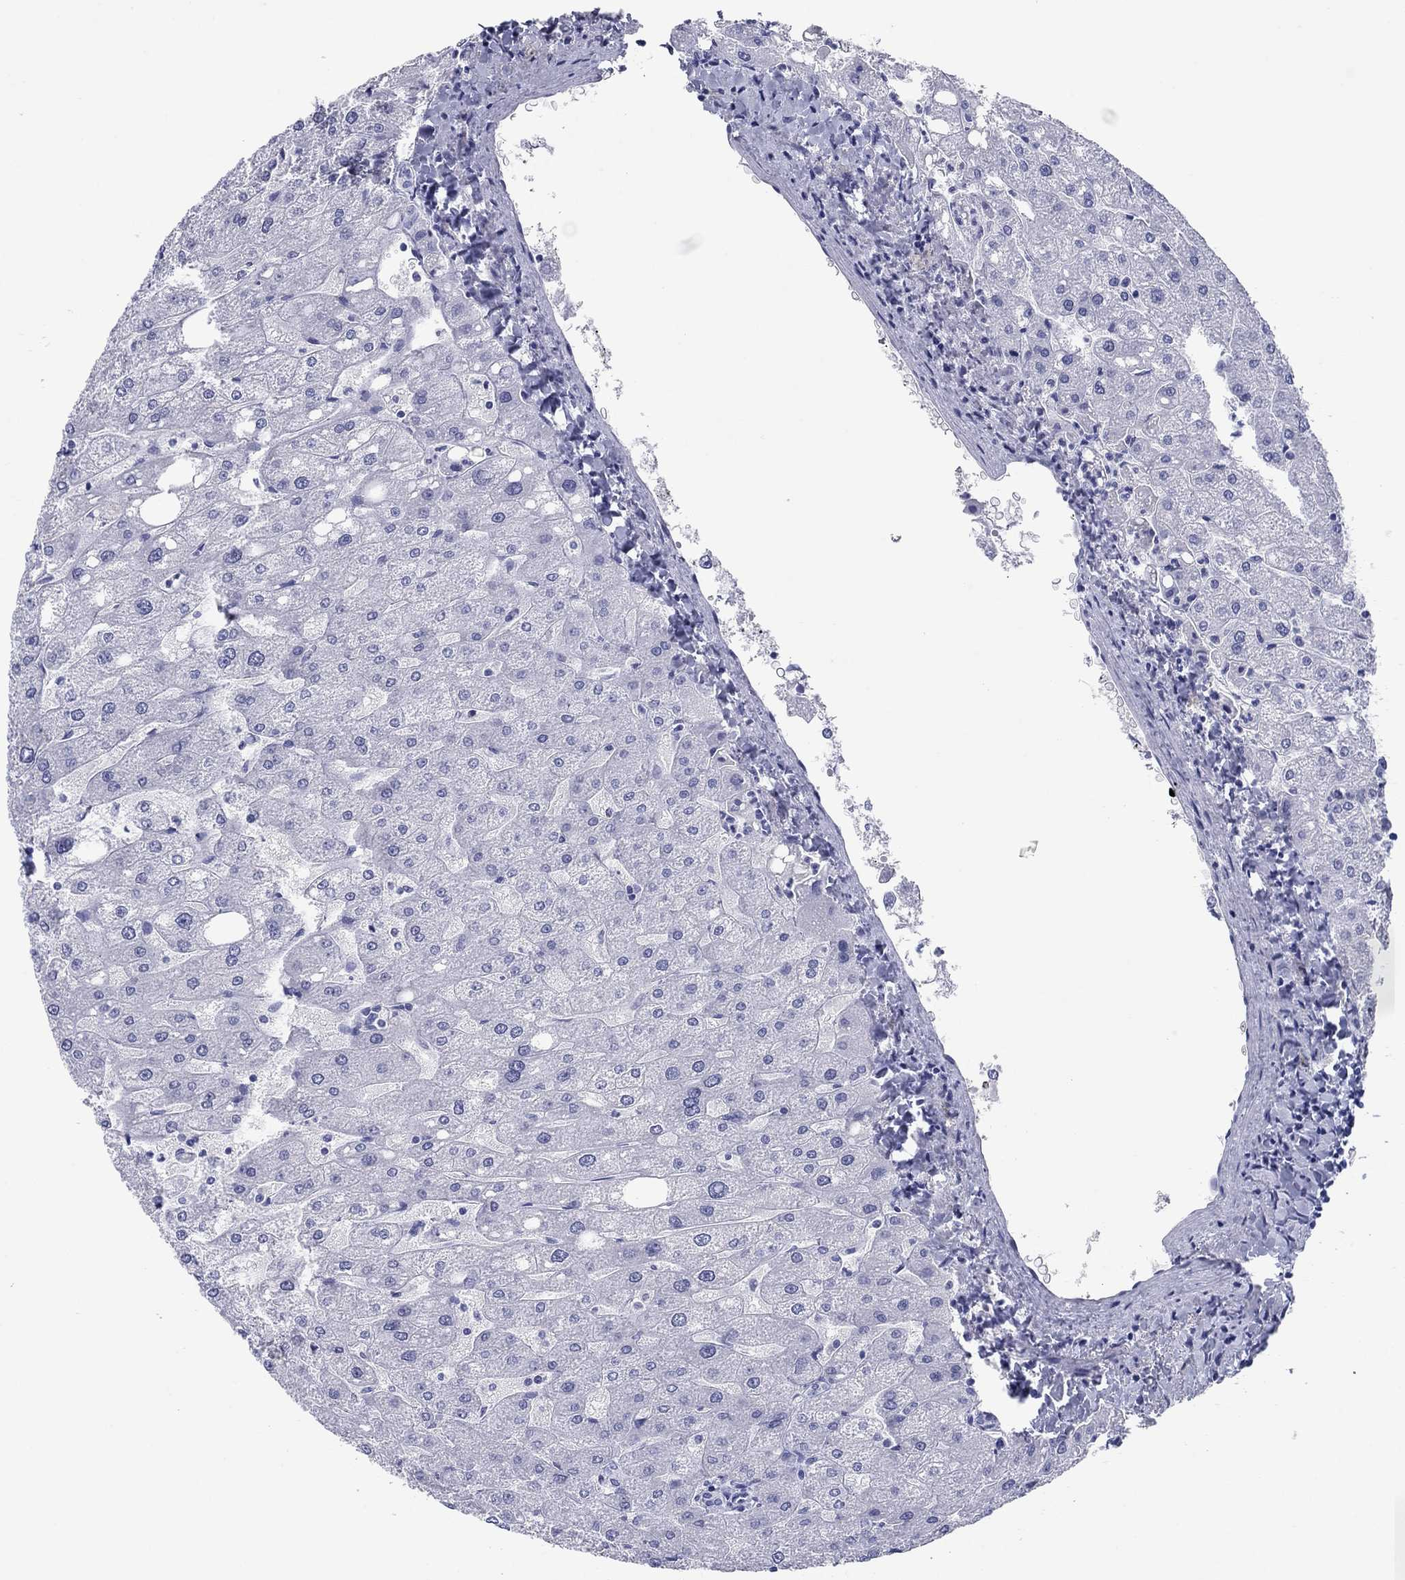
{"staining": {"intensity": "negative", "quantity": "none", "location": "none"}, "tissue": "liver", "cell_type": "Cholangiocytes", "image_type": "normal", "snomed": [{"axis": "morphology", "description": "Normal tissue, NOS"}, {"axis": "topography", "description": "Liver"}], "caption": "Immunohistochemical staining of benign human liver displays no significant expression in cholangiocytes.", "gene": "ATP4A", "patient": {"sex": "male", "age": 67}}